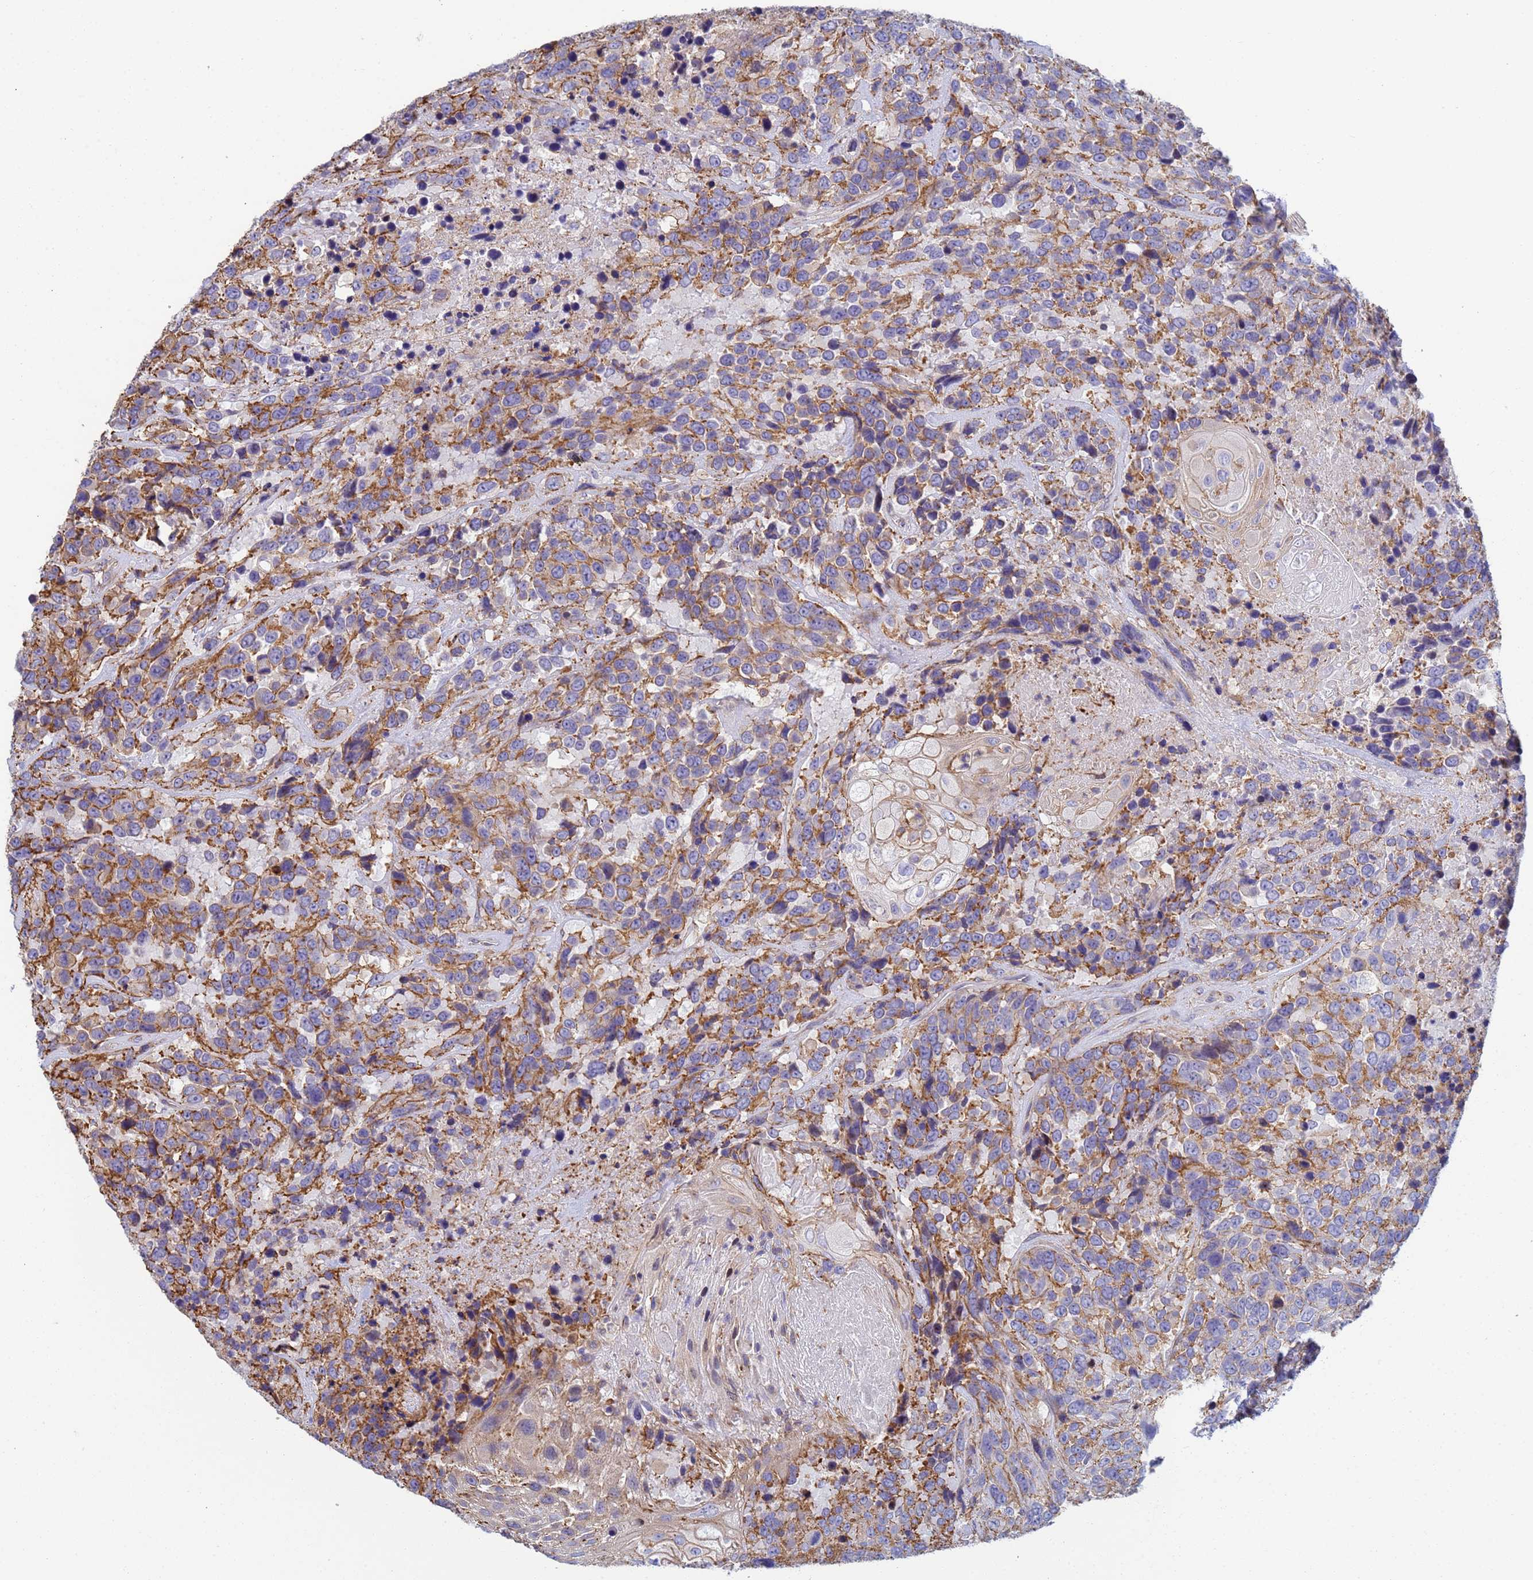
{"staining": {"intensity": "negative", "quantity": "none", "location": "none"}, "tissue": "urothelial cancer", "cell_type": "Tumor cells", "image_type": "cancer", "snomed": [{"axis": "morphology", "description": "Urothelial carcinoma, High grade"}, {"axis": "topography", "description": "Urinary bladder"}], "caption": "Tumor cells are negative for brown protein staining in urothelial cancer. Nuclei are stained in blue.", "gene": "ZNG1B", "patient": {"sex": "female", "age": 70}}